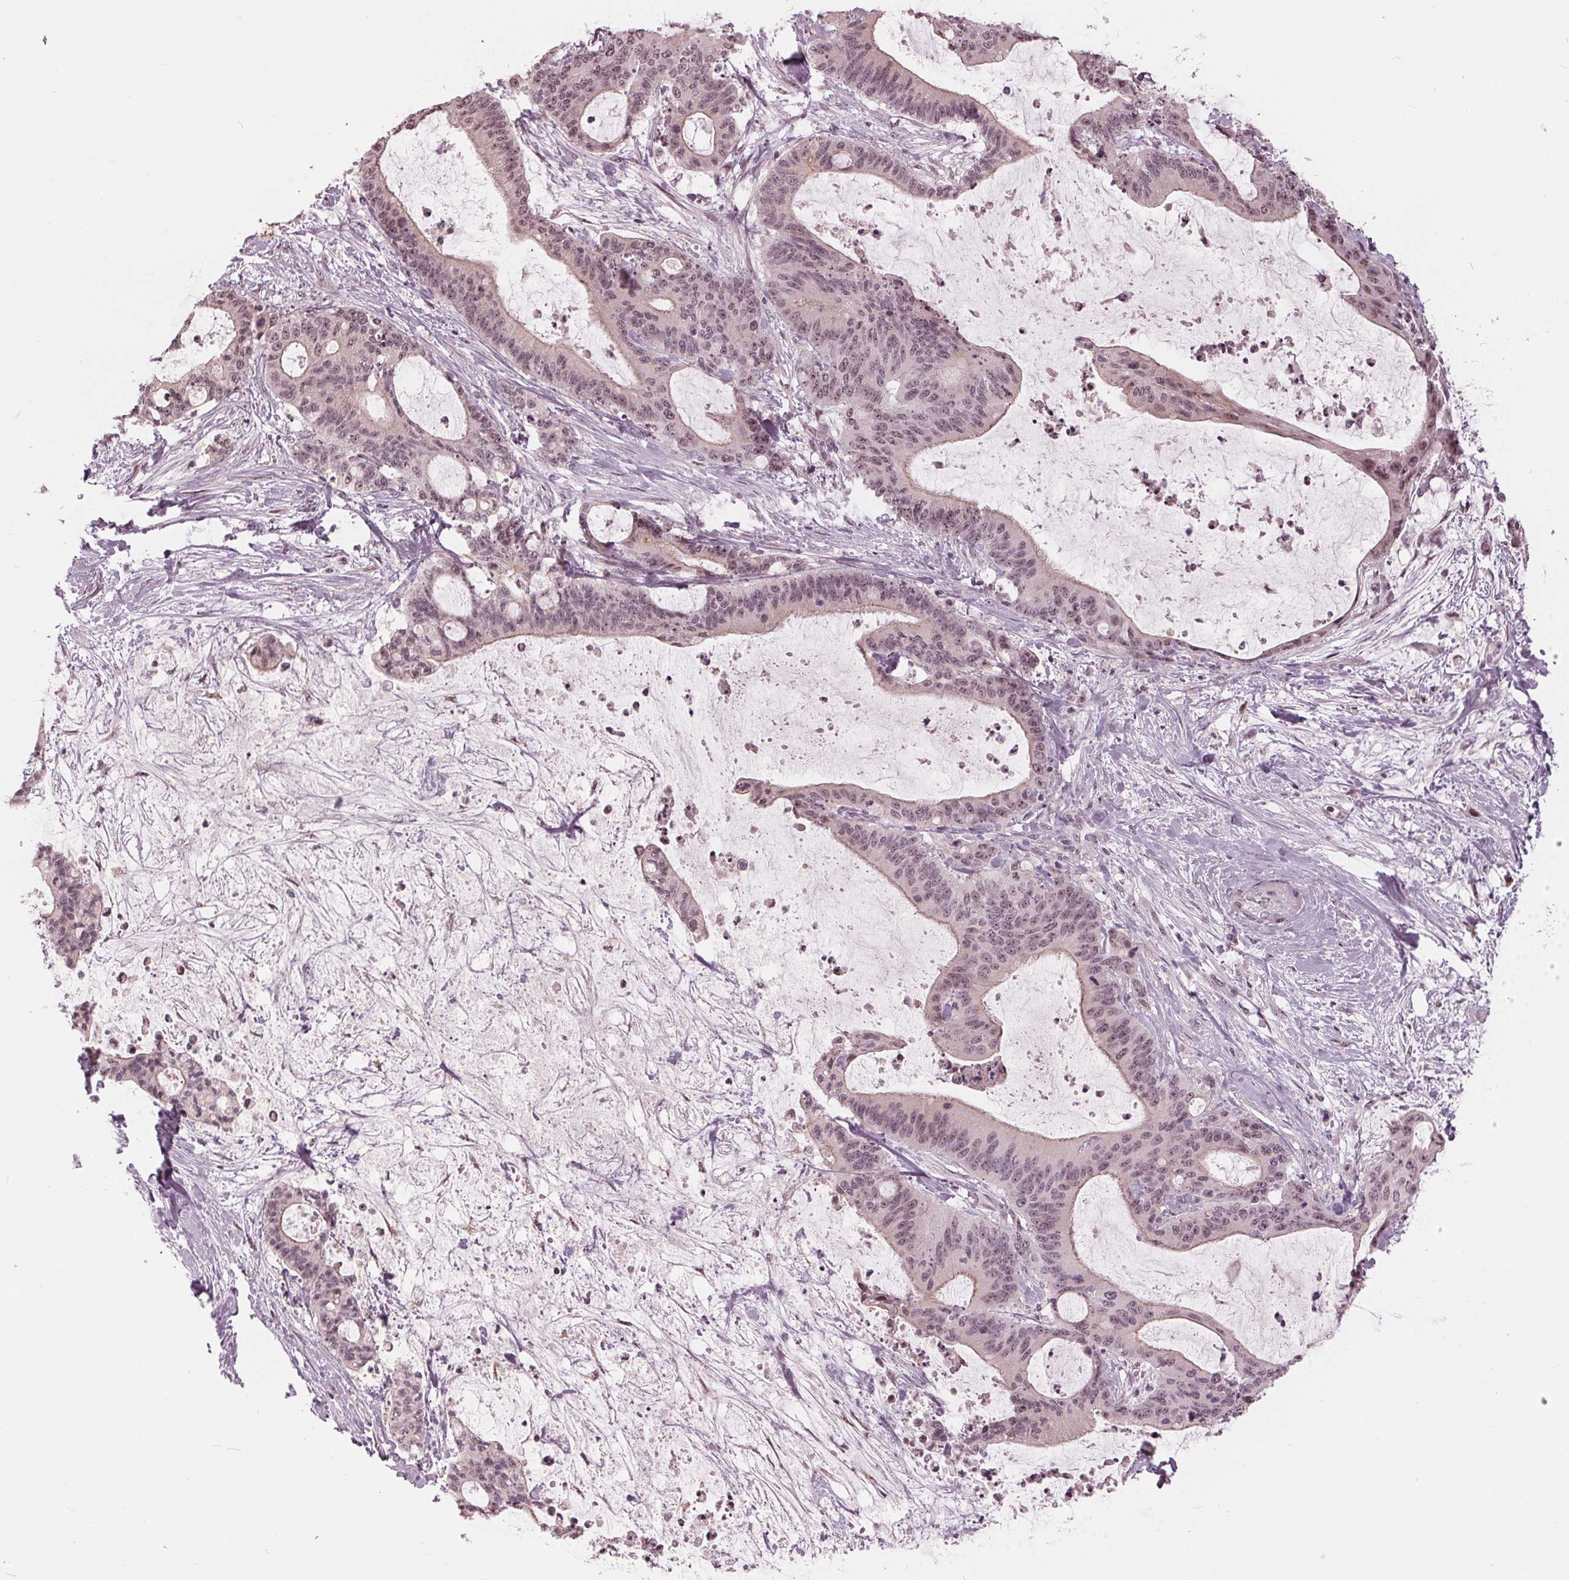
{"staining": {"intensity": "weak", "quantity": ">75%", "location": "cytoplasmic/membranous,nuclear"}, "tissue": "liver cancer", "cell_type": "Tumor cells", "image_type": "cancer", "snomed": [{"axis": "morphology", "description": "Cholangiocarcinoma"}, {"axis": "topography", "description": "Liver"}], "caption": "Immunohistochemistry (IHC) of cholangiocarcinoma (liver) demonstrates low levels of weak cytoplasmic/membranous and nuclear positivity in about >75% of tumor cells.", "gene": "SLX4", "patient": {"sex": "female", "age": 73}}